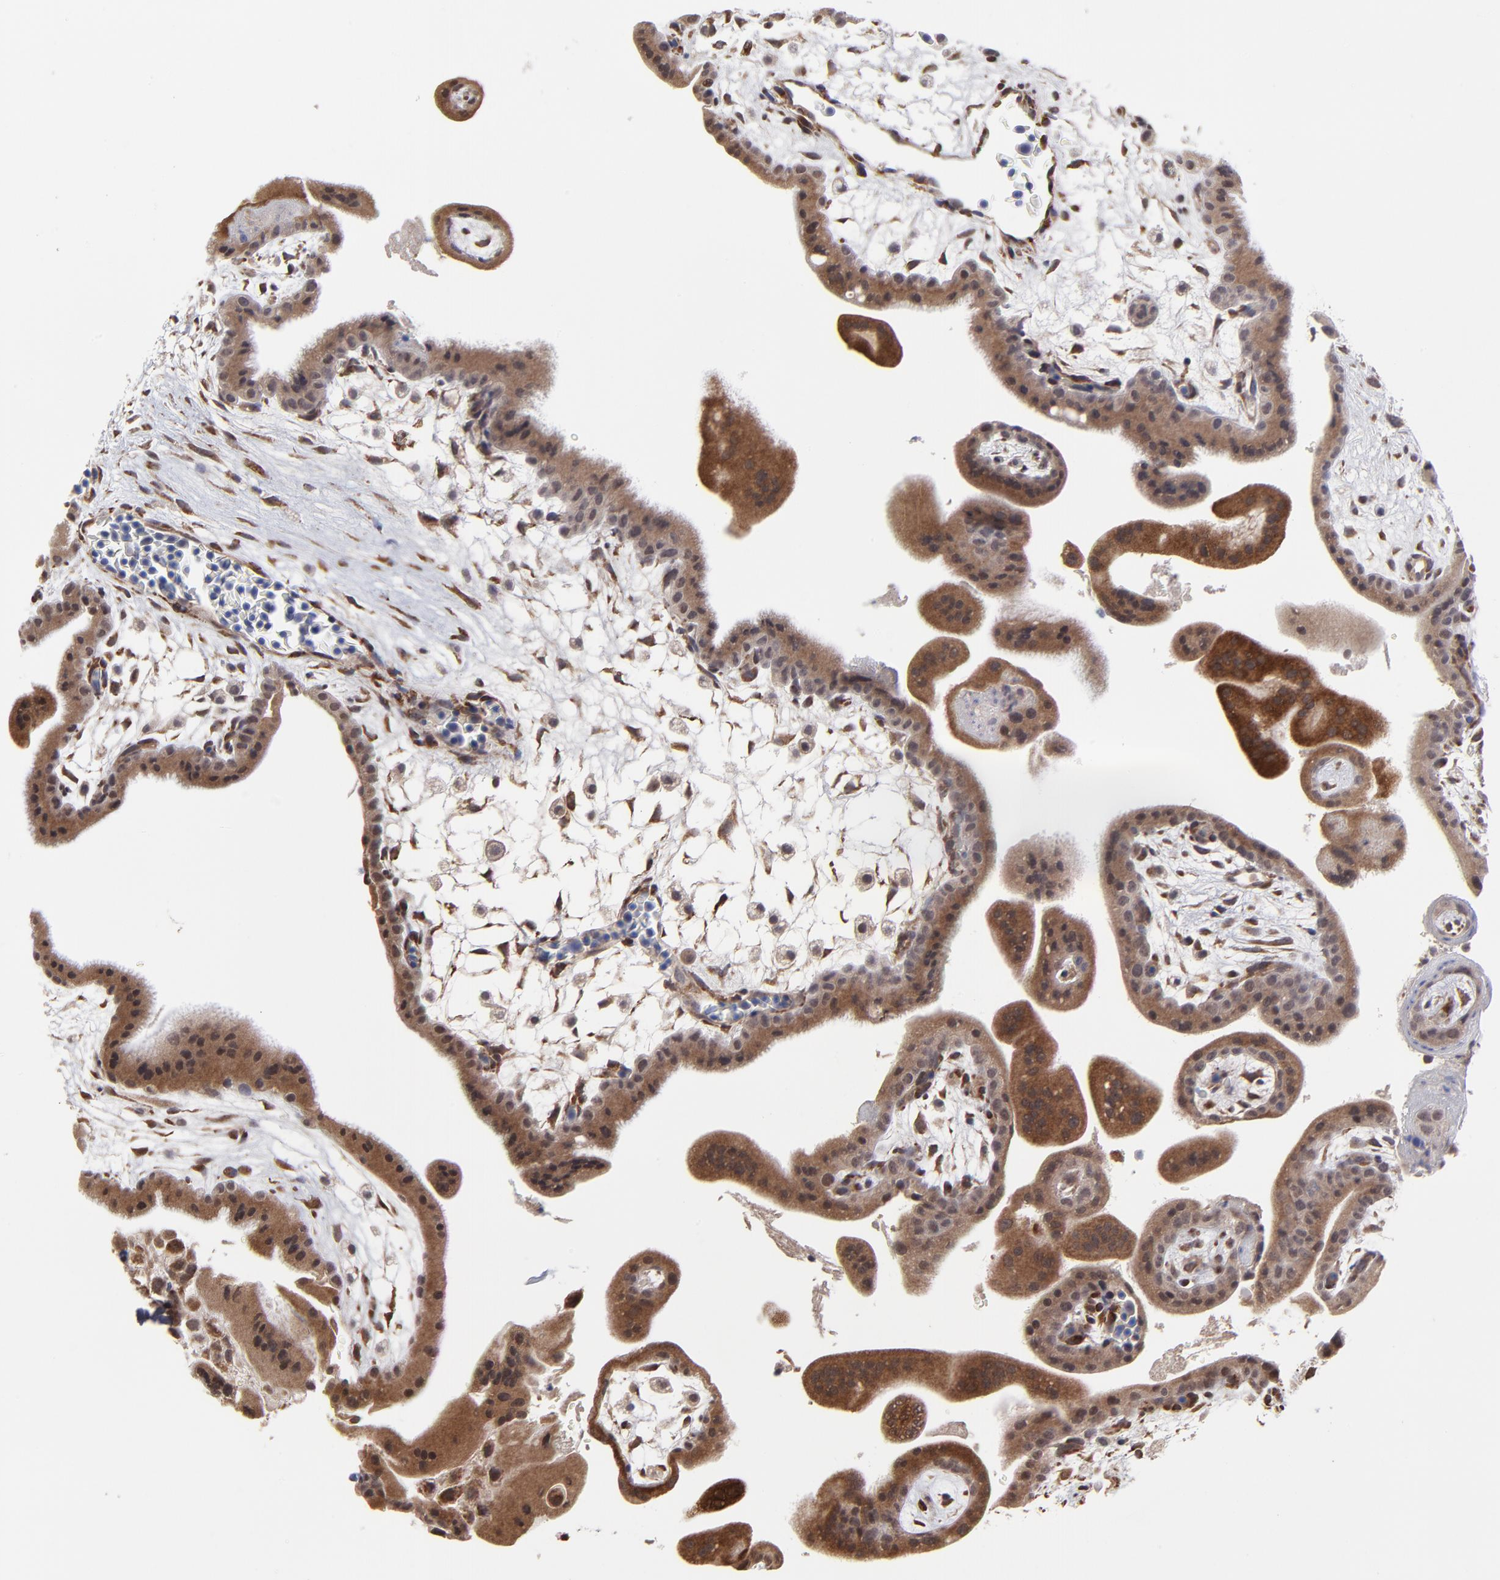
{"staining": {"intensity": "strong", "quantity": ">75%", "location": "cytoplasmic/membranous"}, "tissue": "placenta", "cell_type": "Decidual cells", "image_type": "normal", "snomed": [{"axis": "morphology", "description": "Normal tissue, NOS"}, {"axis": "topography", "description": "Placenta"}], "caption": "Immunohistochemical staining of benign placenta exhibits high levels of strong cytoplasmic/membranous positivity in approximately >75% of decidual cells. Ihc stains the protein of interest in brown and the nuclei are stained blue.", "gene": "CHL1", "patient": {"sex": "female", "age": 35}}